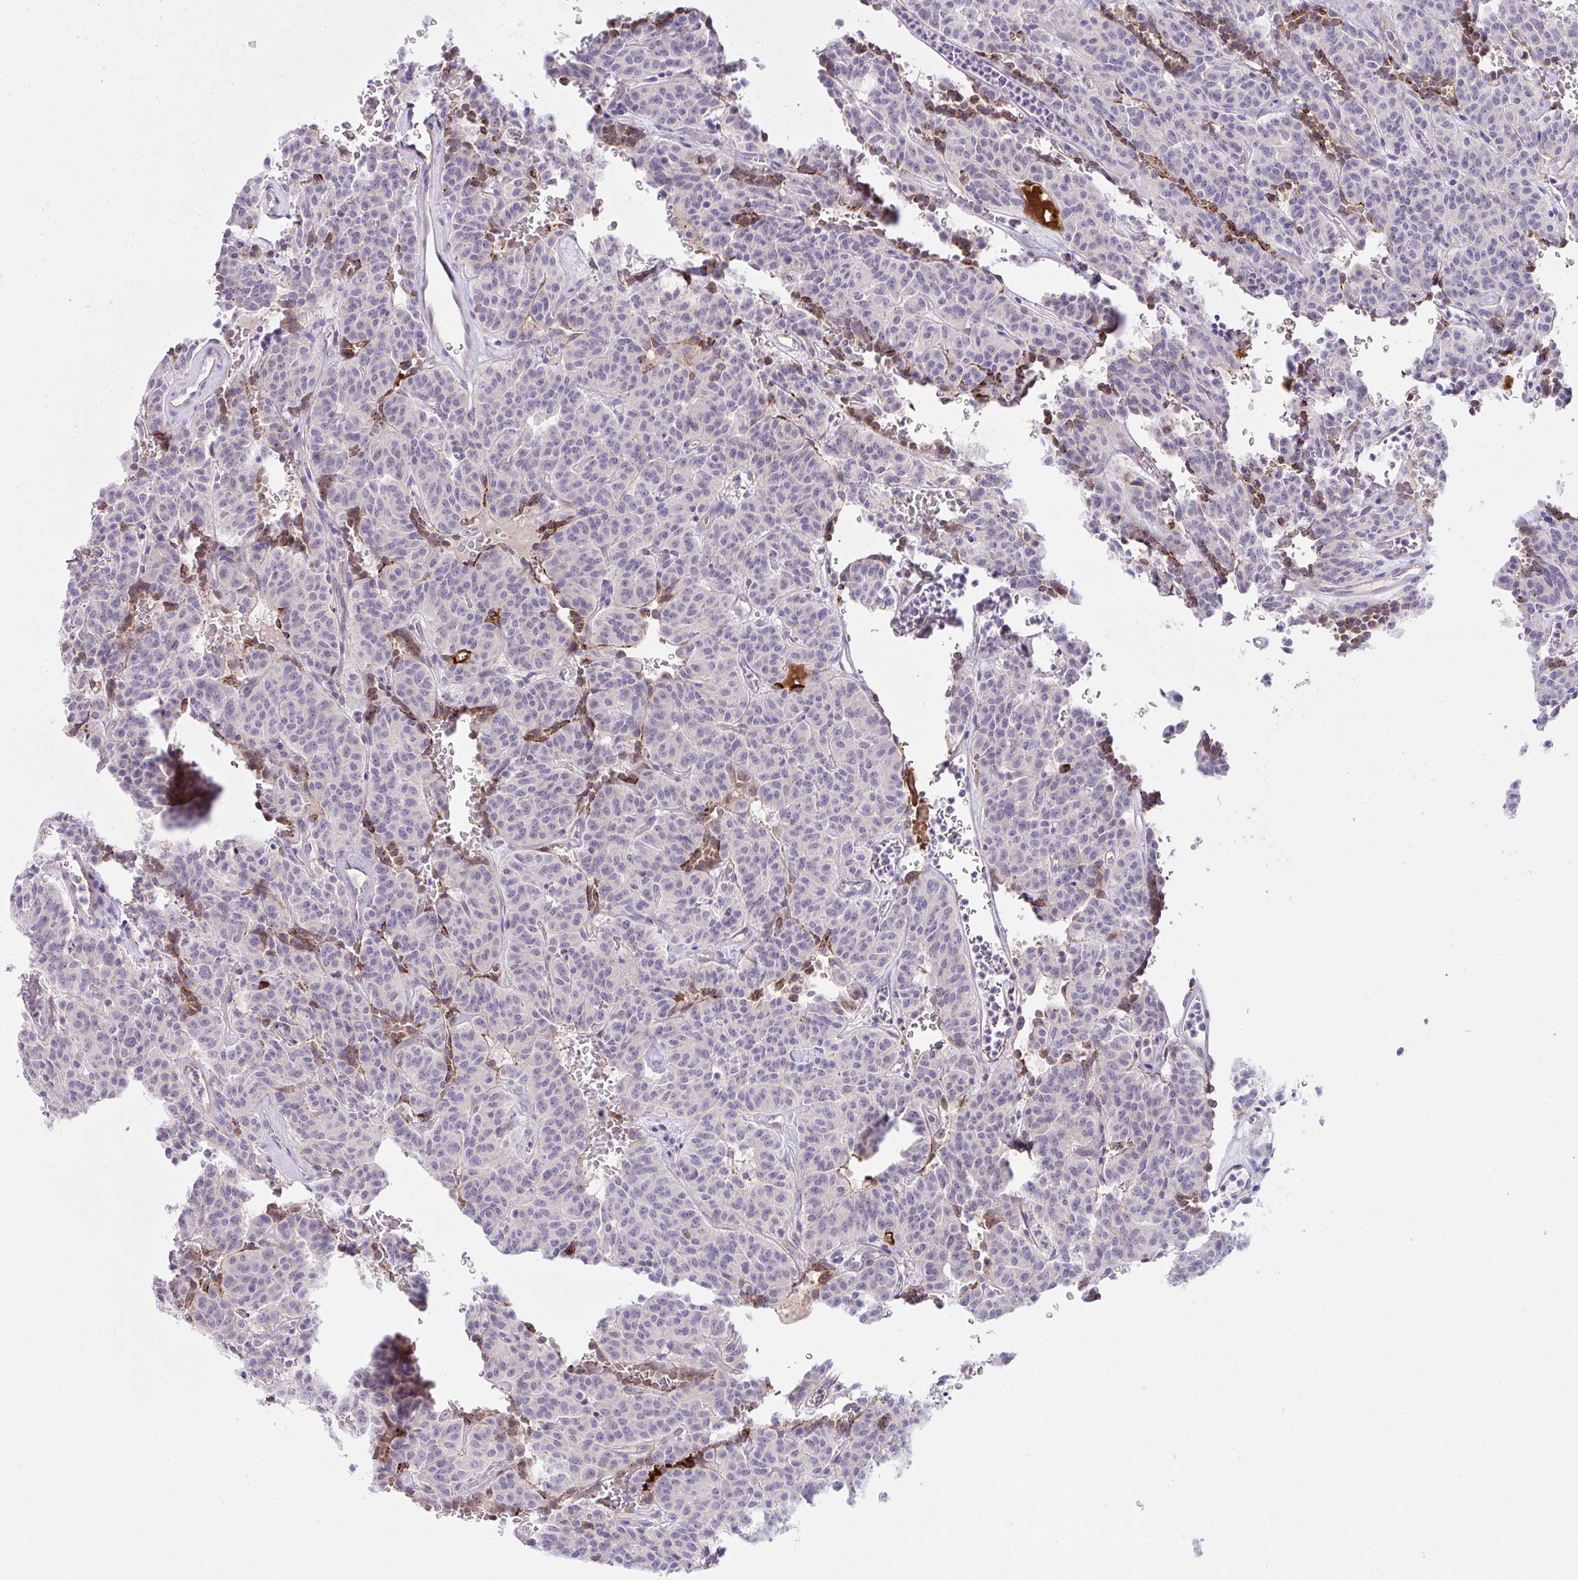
{"staining": {"intensity": "negative", "quantity": "none", "location": "none"}, "tissue": "carcinoid", "cell_type": "Tumor cells", "image_type": "cancer", "snomed": [{"axis": "morphology", "description": "Carcinoid, malignant, NOS"}, {"axis": "topography", "description": "Lung"}], "caption": "Human carcinoid stained for a protein using immunohistochemistry (IHC) exhibits no expression in tumor cells.", "gene": "HOXD12", "patient": {"sex": "female", "age": 61}}